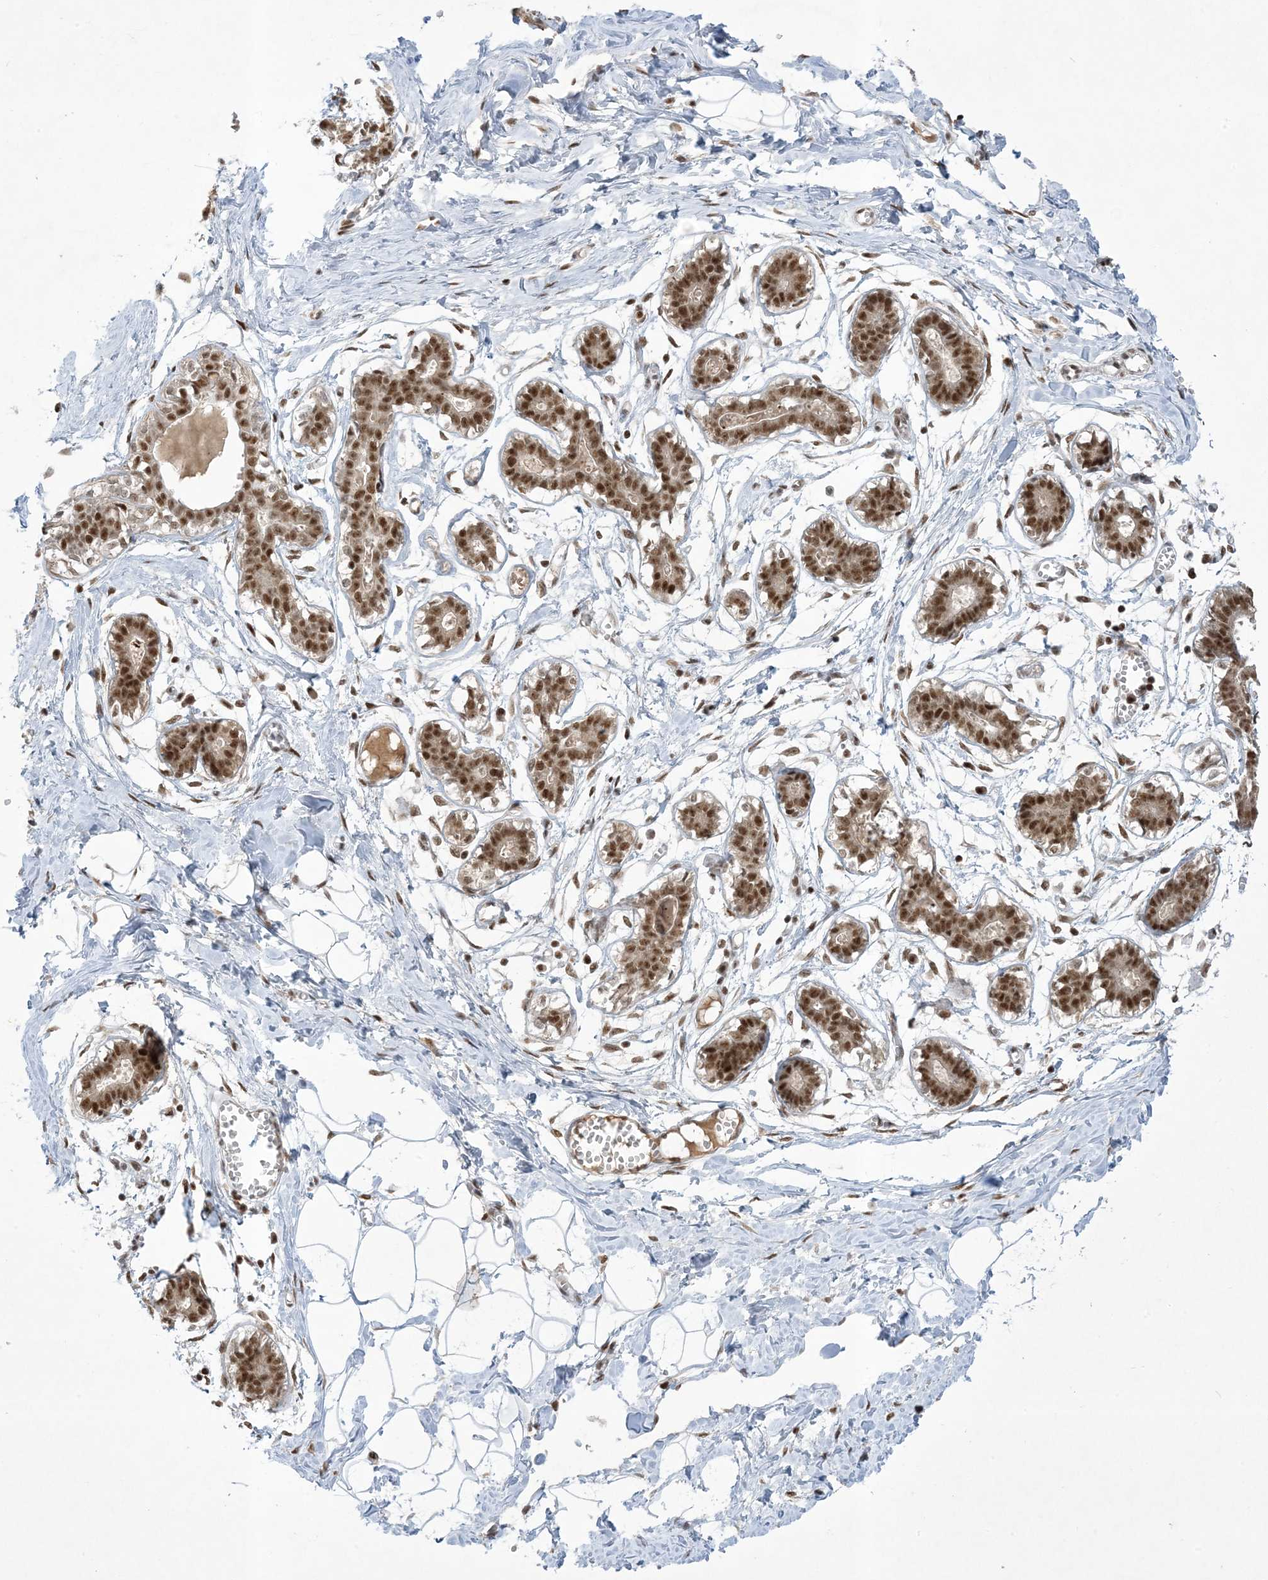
{"staining": {"intensity": "moderate", "quantity": ">75%", "location": "nuclear"}, "tissue": "breast", "cell_type": "Adipocytes", "image_type": "normal", "snomed": [{"axis": "morphology", "description": "Normal tissue, NOS"}, {"axis": "topography", "description": "Breast"}], "caption": "The photomicrograph demonstrates a brown stain indicating the presence of a protein in the nuclear of adipocytes in breast. (DAB IHC with brightfield microscopy, high magnification).", "gene": "PPIL2", "patient": {"sex": "female", "age": 27}}